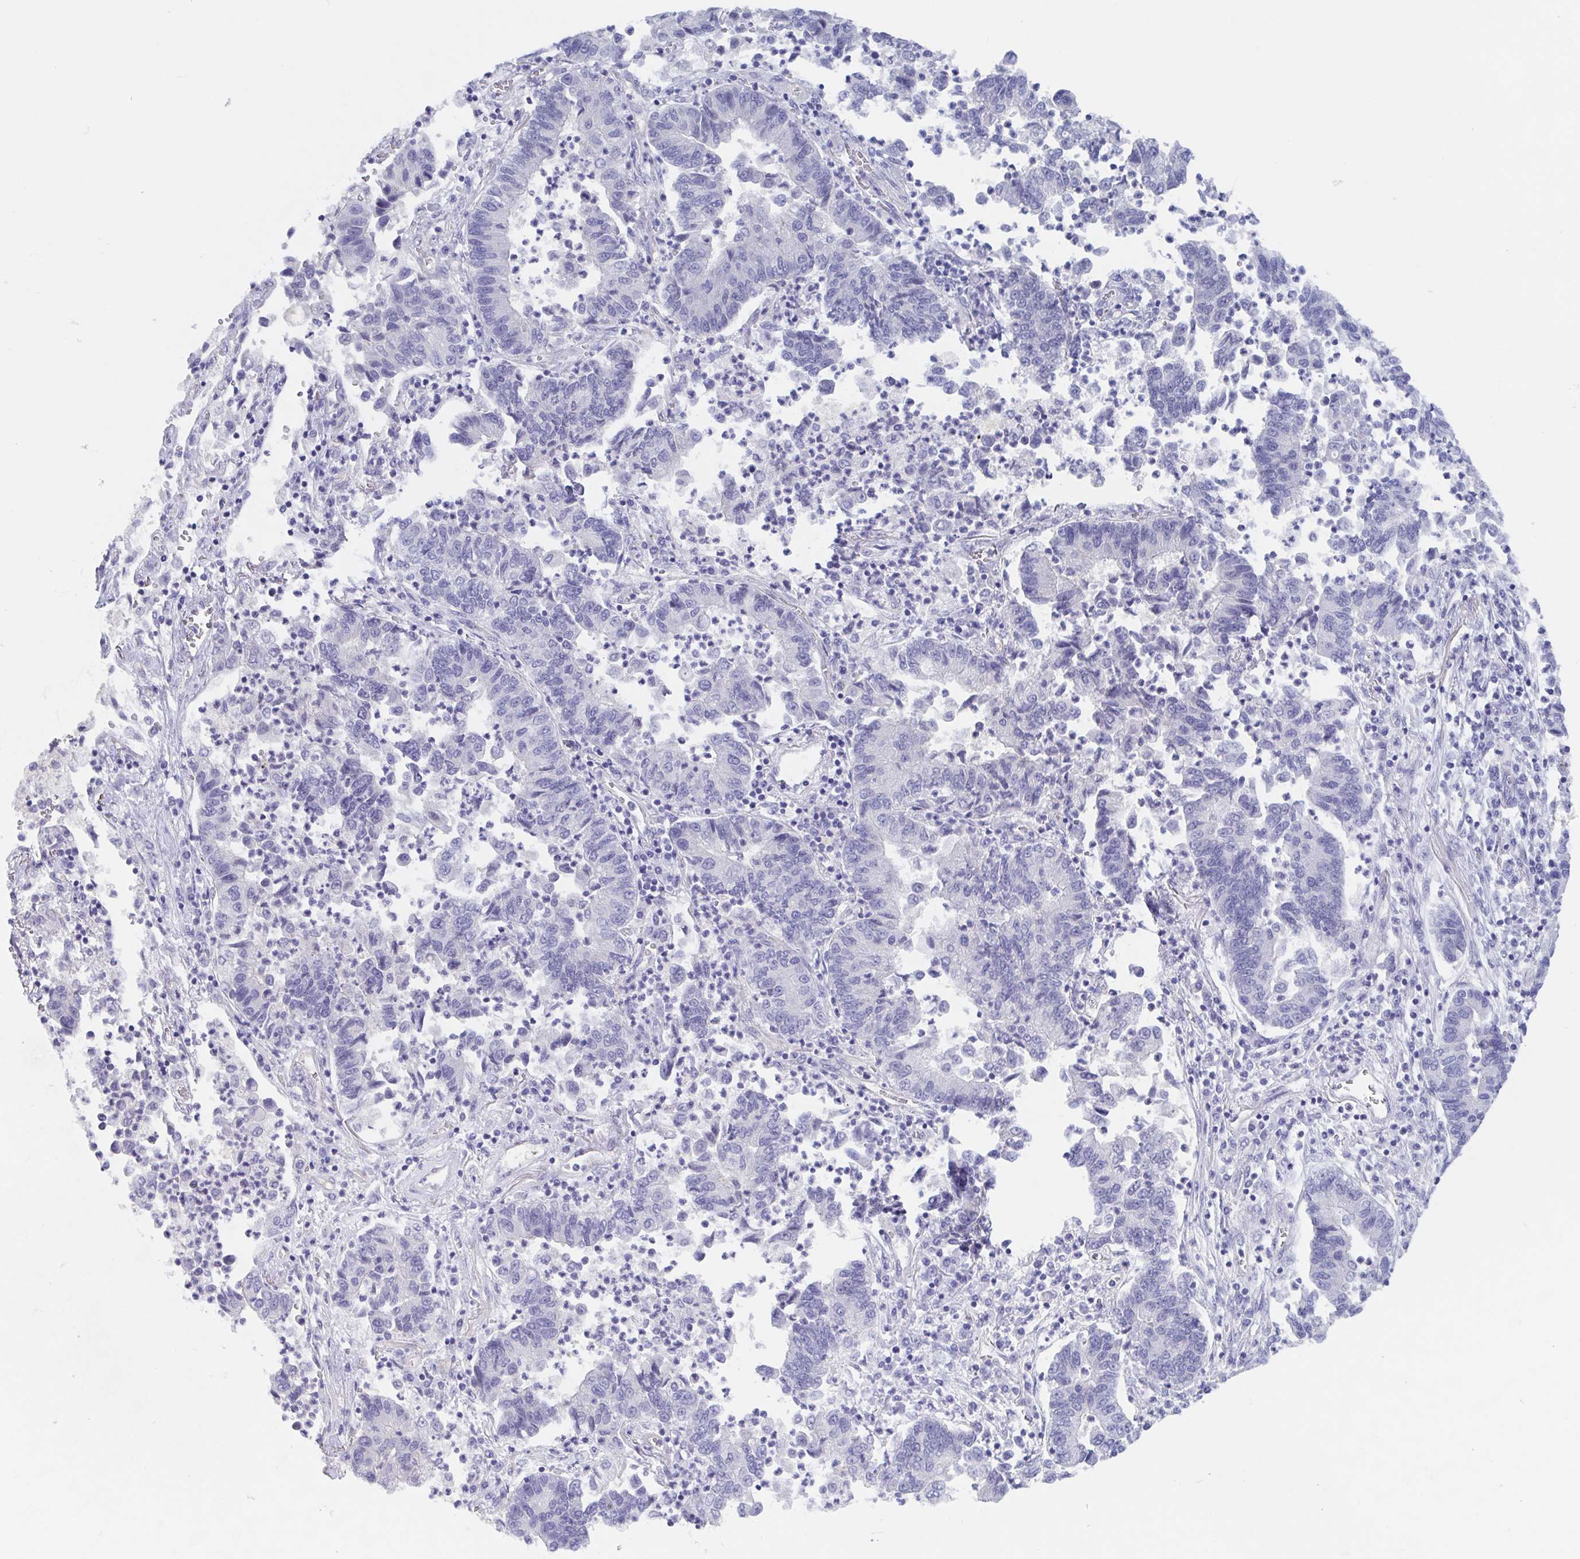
{"staining": {"intensity": "negative", "quantity": "none", "location": "none"}, "tissue": "lung cancer", "cell_type": "Tumor cells", "image_type": "cancer", "snomed": [{"axis": "morphology", "description": "Adenocarcinoma, NOS"}, {"axis": "topography", "description": "Lung"}], "caption": "This is a histopathology image of immunohistochemistry staining of lung adenocarcinoma, which shows no positivity in tumor cells. The staining is performed using DAB (3,3'-diaminobenzidine) brown chromogen with nuclei counter-stained in using hematoxylin.", "gene": "TEX12", "patient": {"sex": "female", "age": 57}}